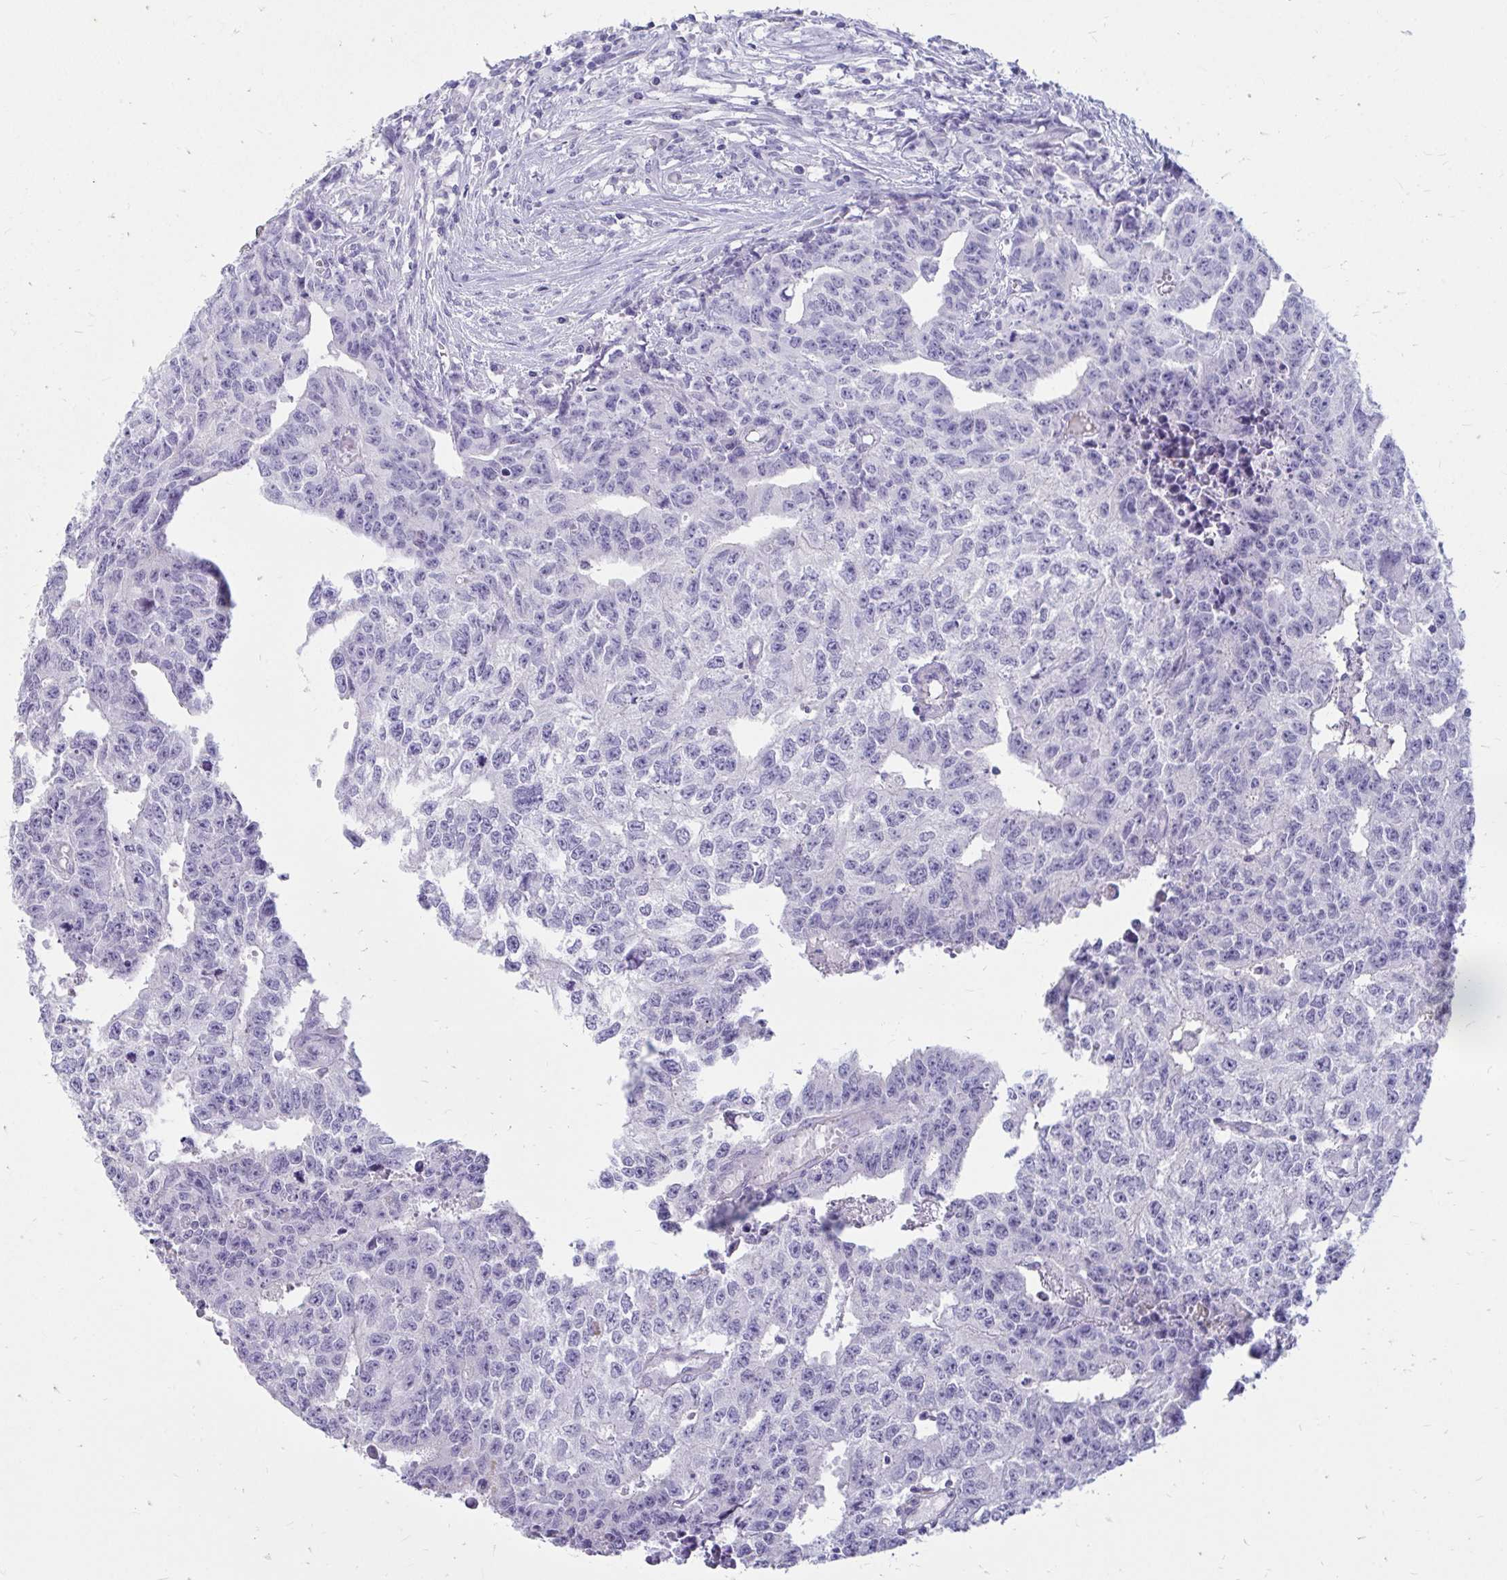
{"staining": {"intensity": "negative", "quantity": "none", "location": "none"}, "tissue": "testis cancer", "cell_type": "Tumor cells", "image_type": "cancer", "snomed": [{"axis": "morphology", "description": "Carcinoma, Embryonal, NOS"}, {"axis": "morphology", "description": "Teratoma, malignant, NOS"}, {"axis": "topography", "description": "Testis"}], "caption": "Tumor cells are negative for protein expression in human testis teratoma (malignant). (DAB IHC visualized using brightfield microscopy, high magnification).", "gene": "NANOGNB", "patient": {"sex": "male", "age": 24}}